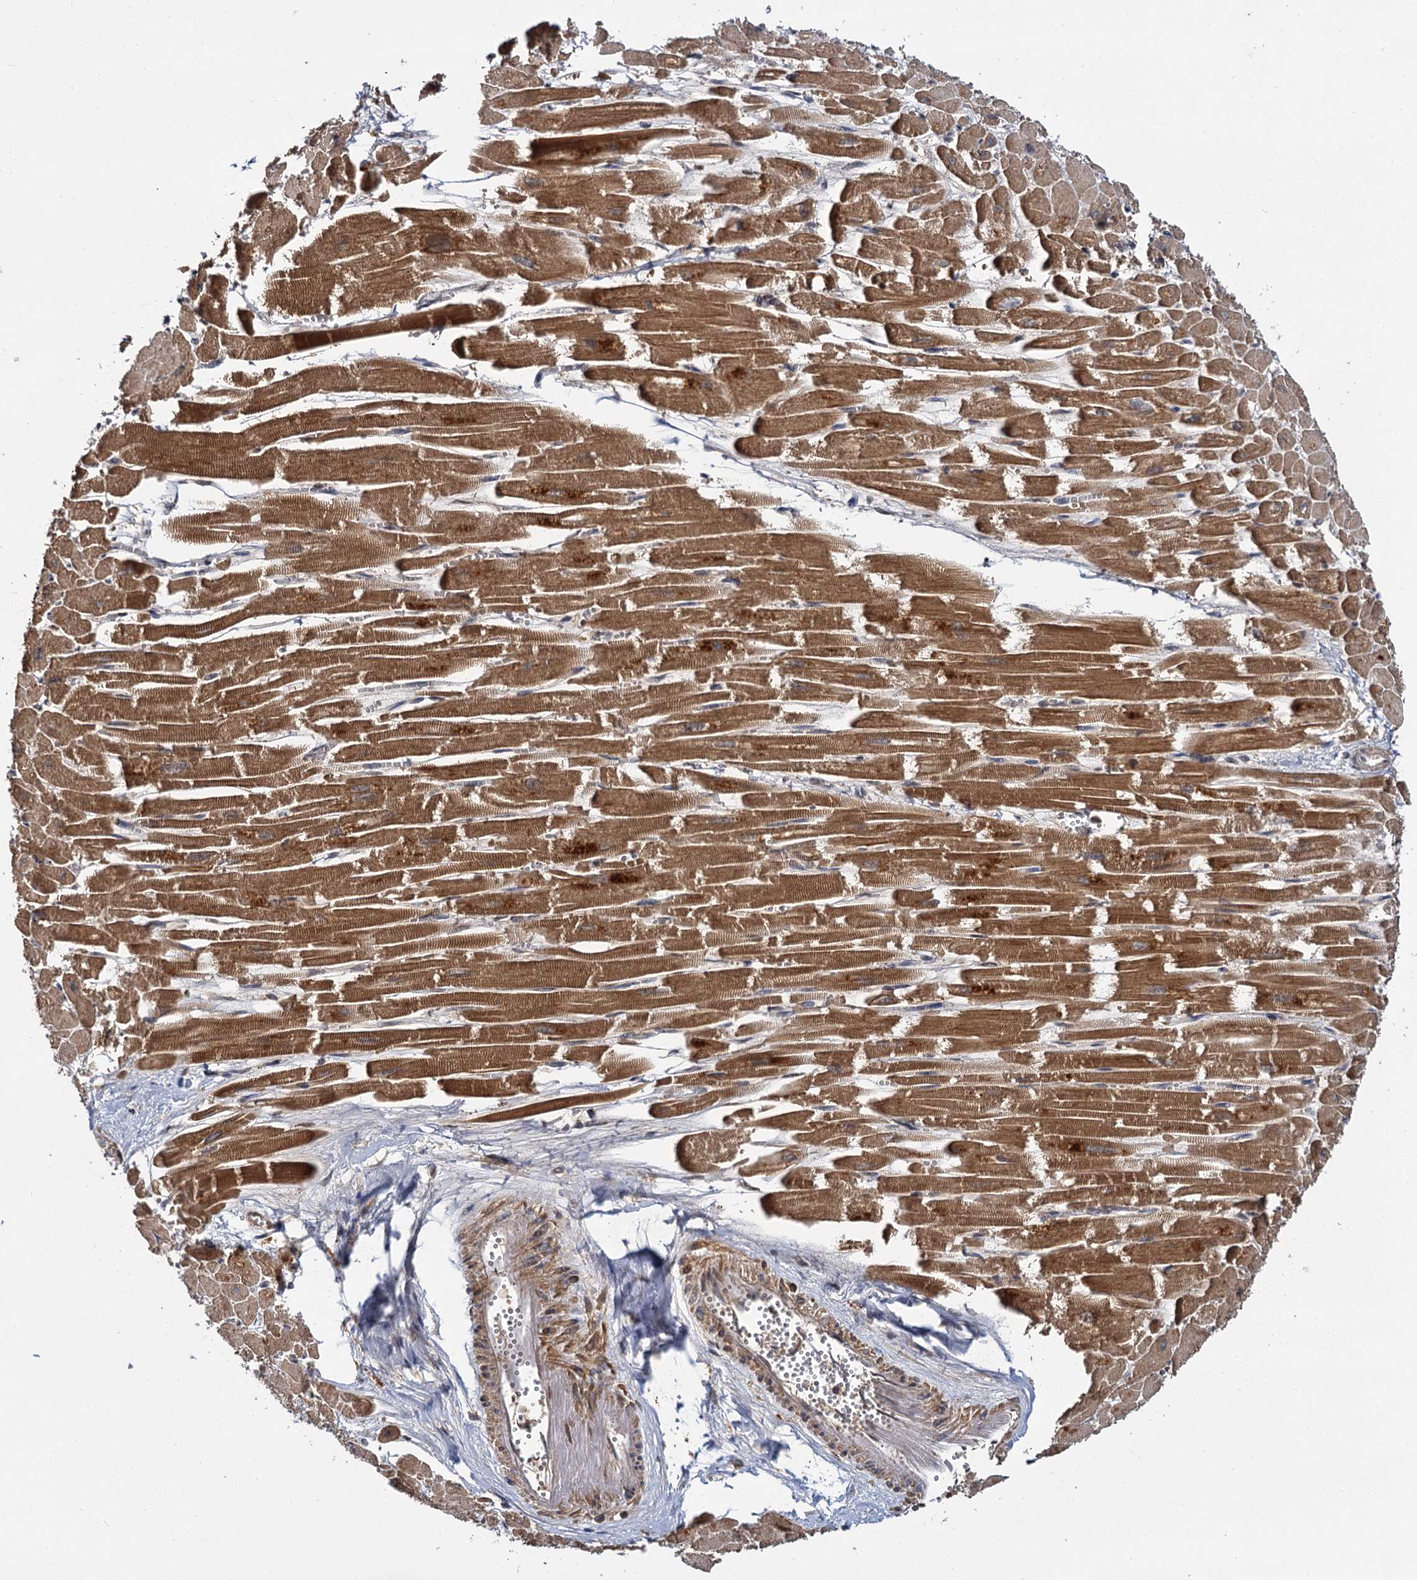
{"staining": {"intensity": "moderate", "quantity": ">75%", "location": "cytoplasmic/membranous"}, "tissue": "heart muscle", "cell_type": "Cardiomyocytes", "image_type": "normal", "snomed": [{"axis": "morphology", "description": "Normal tissue, NOS"}, {"axis": "topography", "description": "Heart"}], "caption": "This histopathology image exhibits immunohistochemistry (IHC) staining of benign heart muscle, with medium moderate cytoplasmic/membranous expression in about >75% of cardiomyocytes.", "gene": "MBD6", "patient": {"sex": "male", "age": 54}}